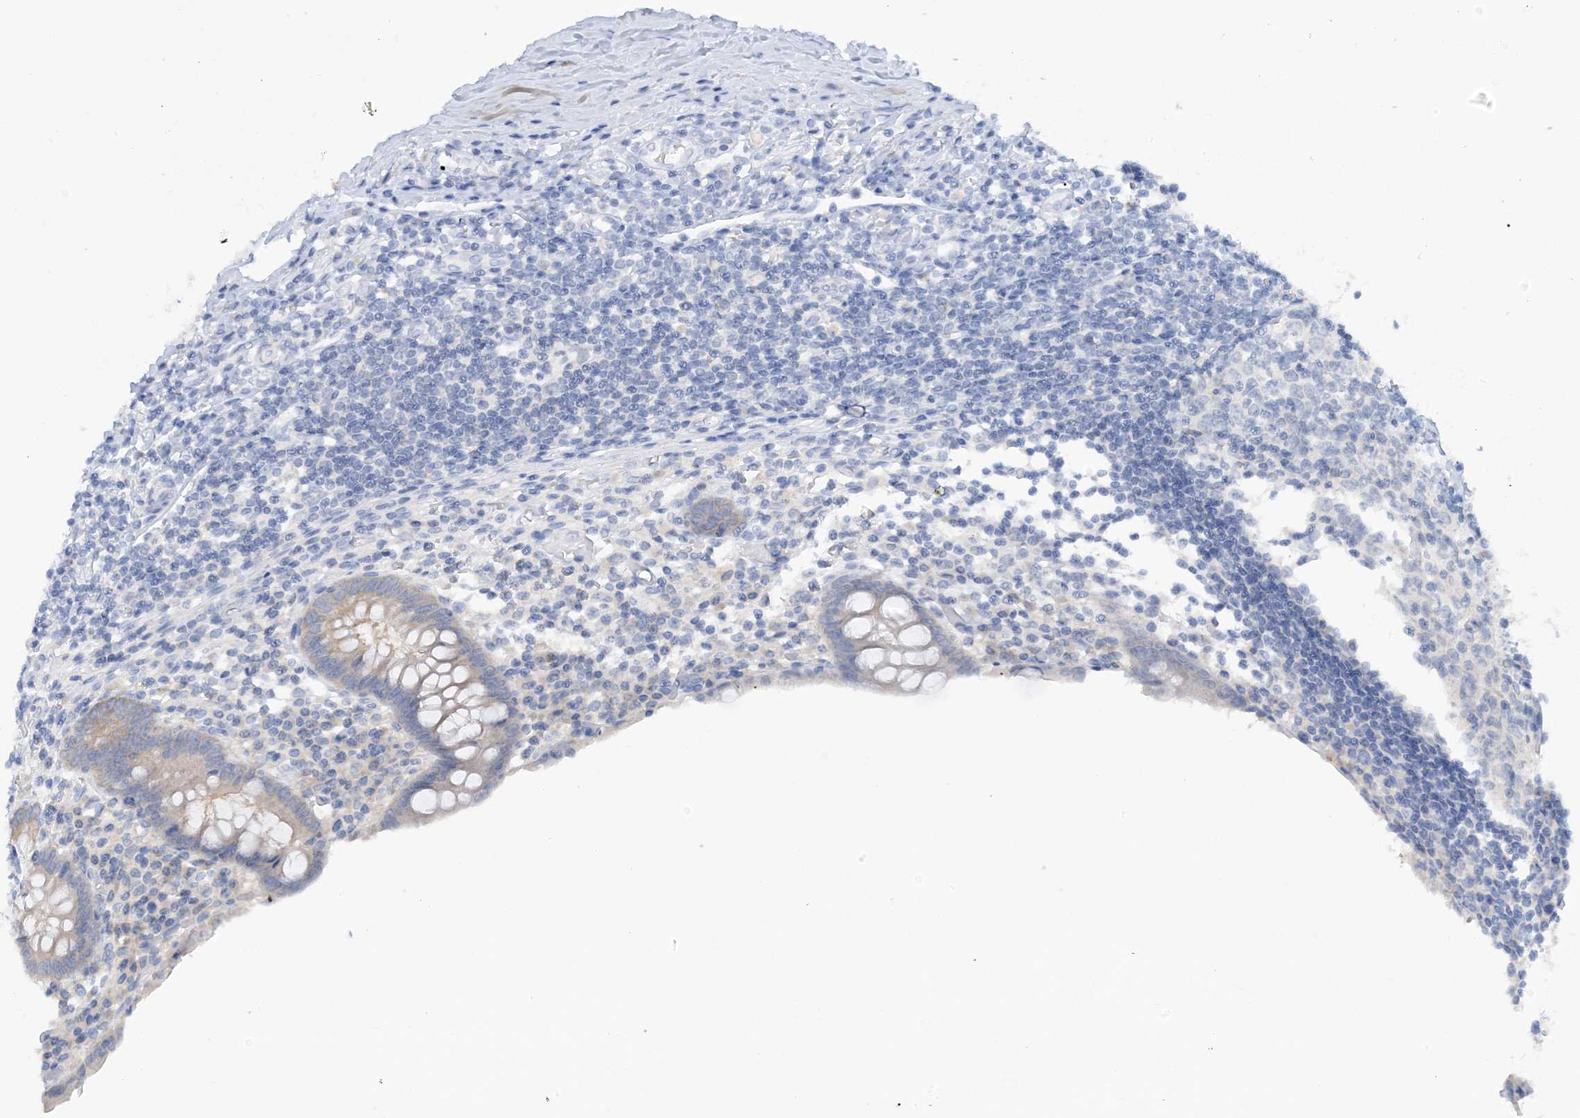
{"staining": {"intensity": "moderate", "quantity": "<25%", "location": "cytoplasmic/membranous"}, "tissue": "appendix", "cell_type": "Glandular cells", "image_type": "normal", "snomed": [{"axis": "morphology", "description": "Normal tissue, NOS"}, {"axis": "topography", "description": "Appendix"}], "caption": "Immunohistochemical staining of normal appendix demonstrates low levels of moderate cytoplasmic/membranous expression in about <25% of glandular cells. The staining was performed using DAB (3,3'-diaminobenzidine) to visualize the protein expression in brown, while the nuclei were stained in blue with hematoxylin (Magnification: 20x).", "gene": "ACYP2", "patient": {"sex": "female", "age": 17}}